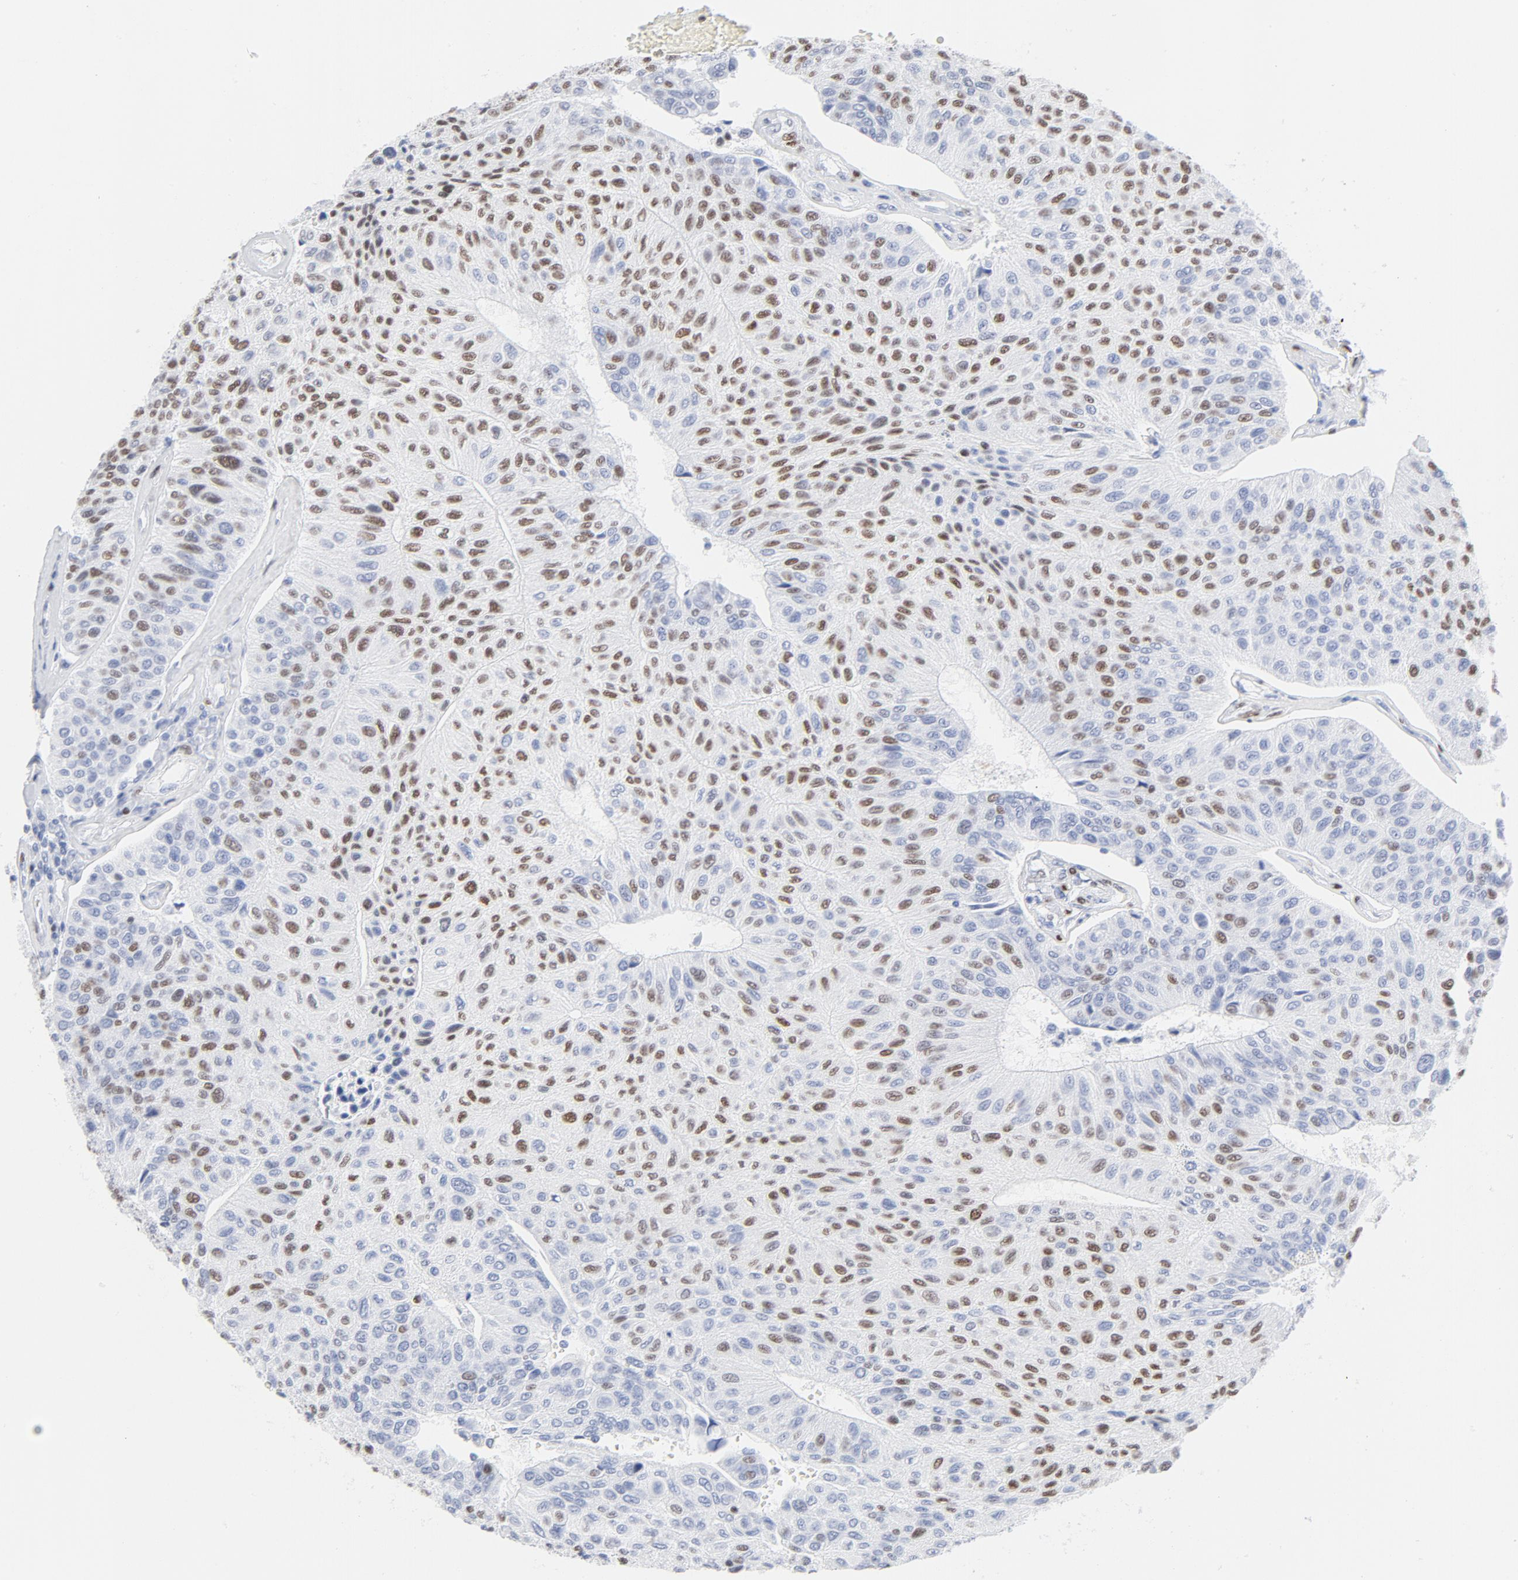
{"staining": {"intensity": "moderate", "quantity": "25%-75%", "location": "nuclear"}, "tissue": "urothelial cancer", "cell_type": "Tumor cells", "image_type": "cancer", "snomed": [{"axis": "morphology", "description": "Urothelial carcinoma, High grade"}, {"axis": "topography", "description": "Urinary bladder"}], "caption": "Immunohistochemical staining of high-grade urothelial carcinoma shows medium levels of moderate nuclear positivity in approximately 25%-75% of tumor cells. The staining is performed using DAB (3,3'-diaminobenzidine) brown chromogen to label protein expression. The nuclei are counter-stained blue using hematoxylin.", "gene": "ATF2", "patient": {"sex": "male", "age": 66}}